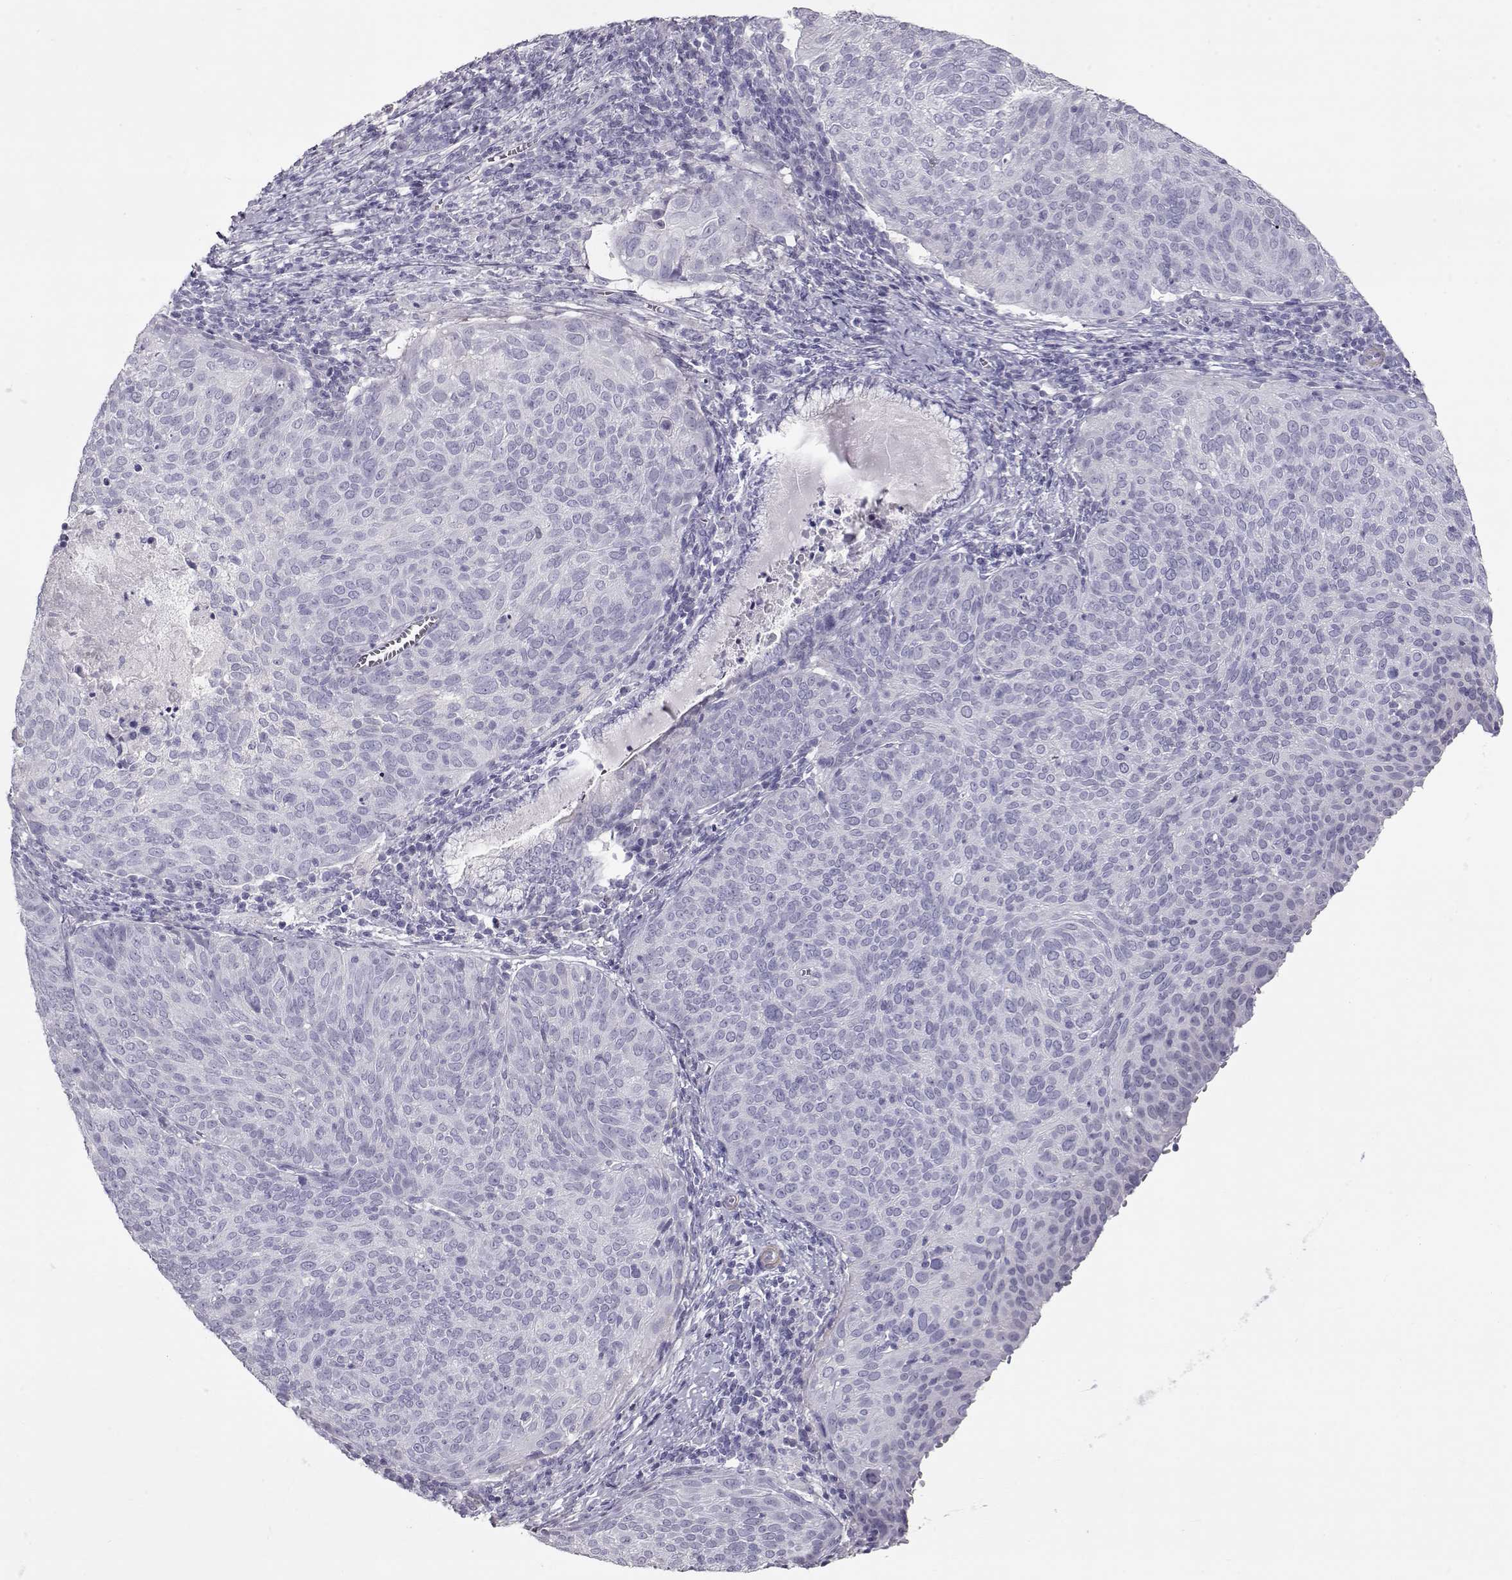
{"staining": {"intensity": "negative", "quantity": "none", "location": "none"}, "tissue": "cervical cancer", "cell_type": "Tumor cells", "image_type": "cancer", "snomed": [{"axis": "morphology", "description": "Squamous cell carcinoma, NOS"}, {"axis": "topography", "description": "Cervix"}], "caption": "DAB (3,3'-diaminobenzidine) immunohistochemical staining of human cervical cancer demonstrates no significant positivity in tumor cells.", "gene": "SLITRK3", "patient": {"sex": "female", "age": 39}}